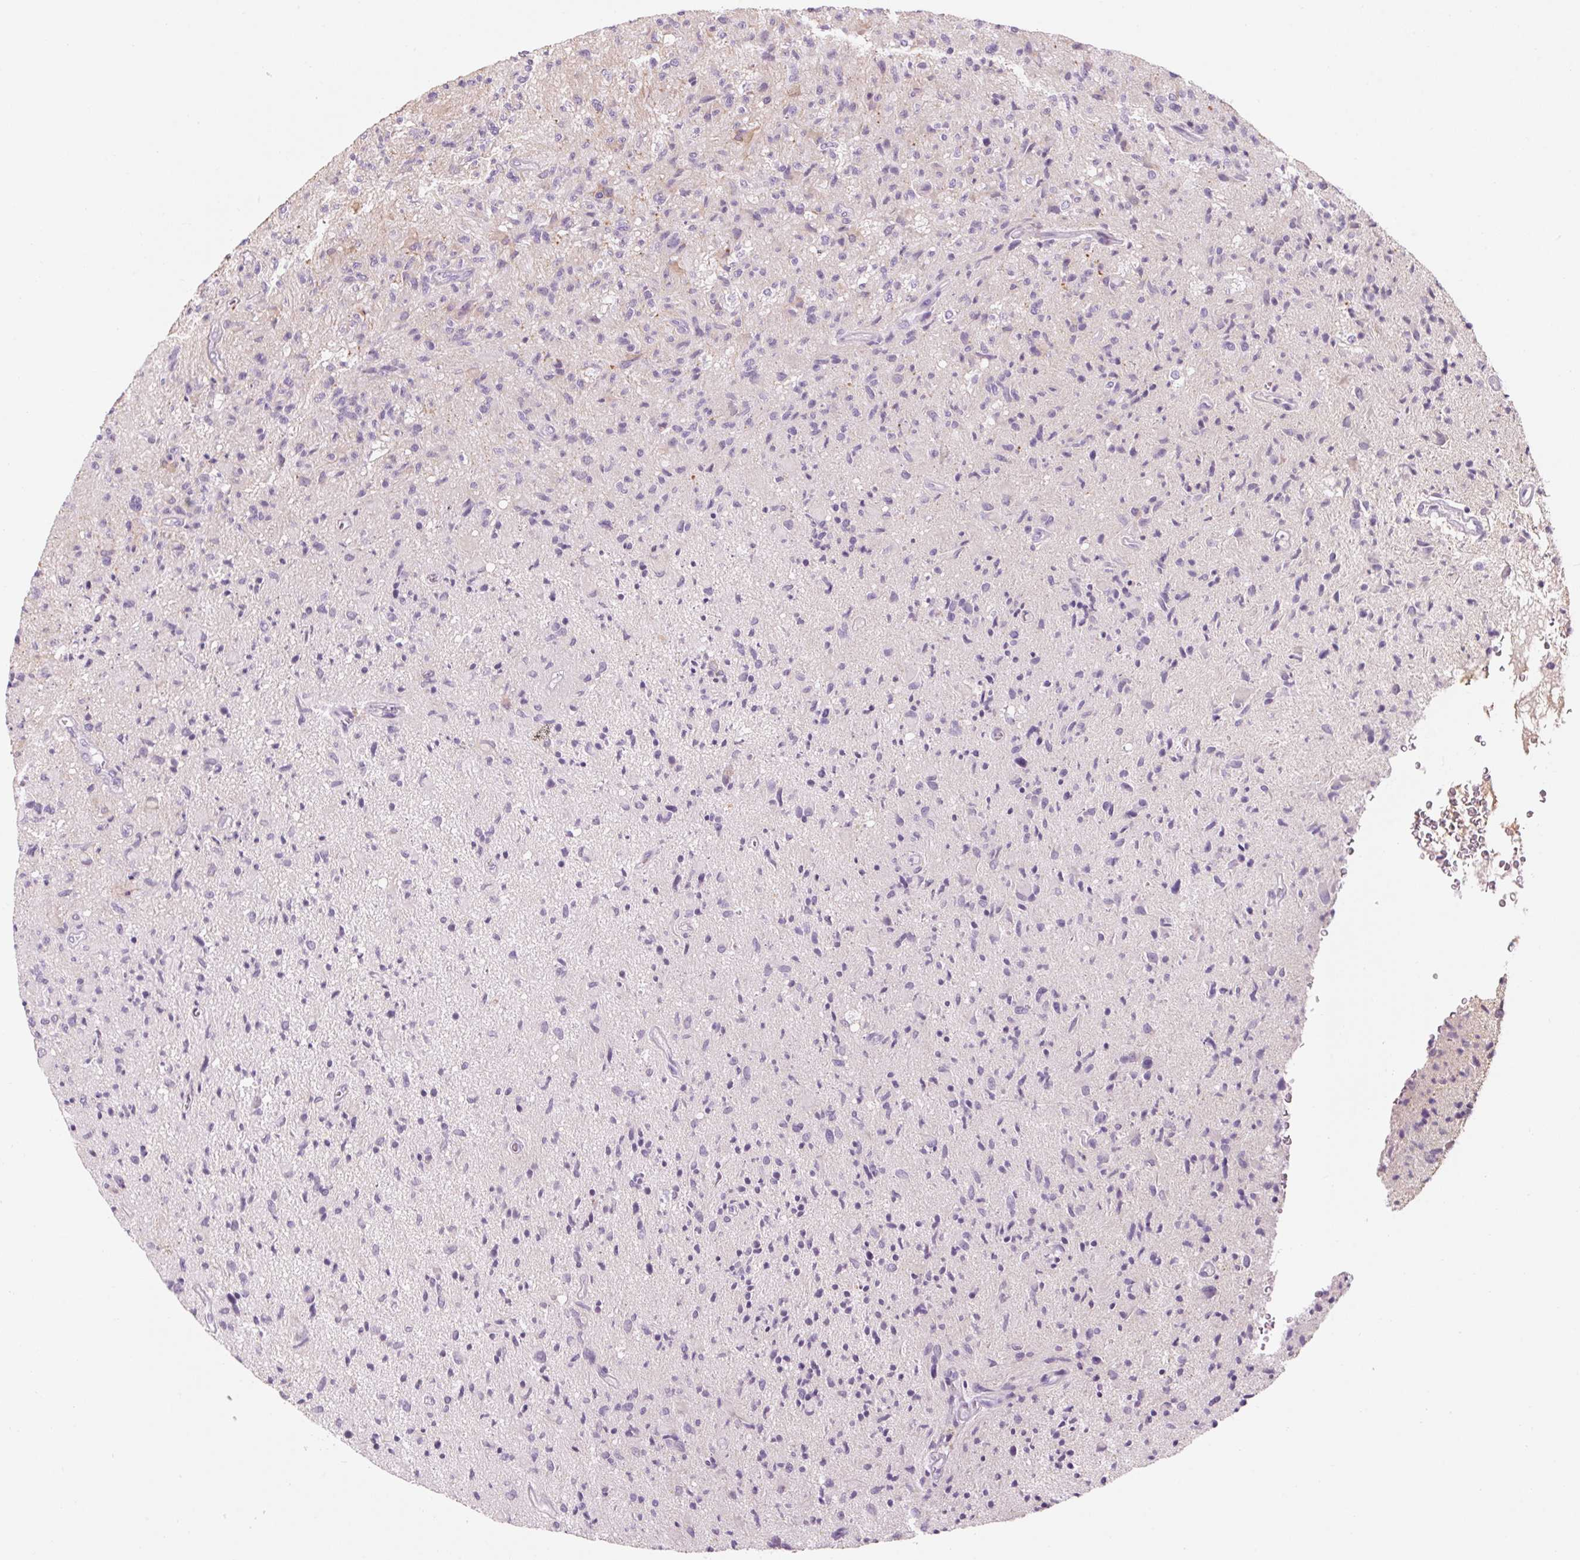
{"staining": {"intensity": "negative", "quantity": "none", "location": "none"}, "tissue": "glioma", "cell_type": "Tumor cells", "image_type": "cancer", "snomed": [{"axis": "morphology", "description": "Glioma, malignant, High grade"}, {"axis": "topography", "description": "Brain"}], "caption": "Tumor cells are negative for brown protein staining in glioma. (DAB immunohistochemistry visualized using brightfield microscopy, high magnification).", "gene": "RPTN", "patient": {"sex": "male", "age": 54}}